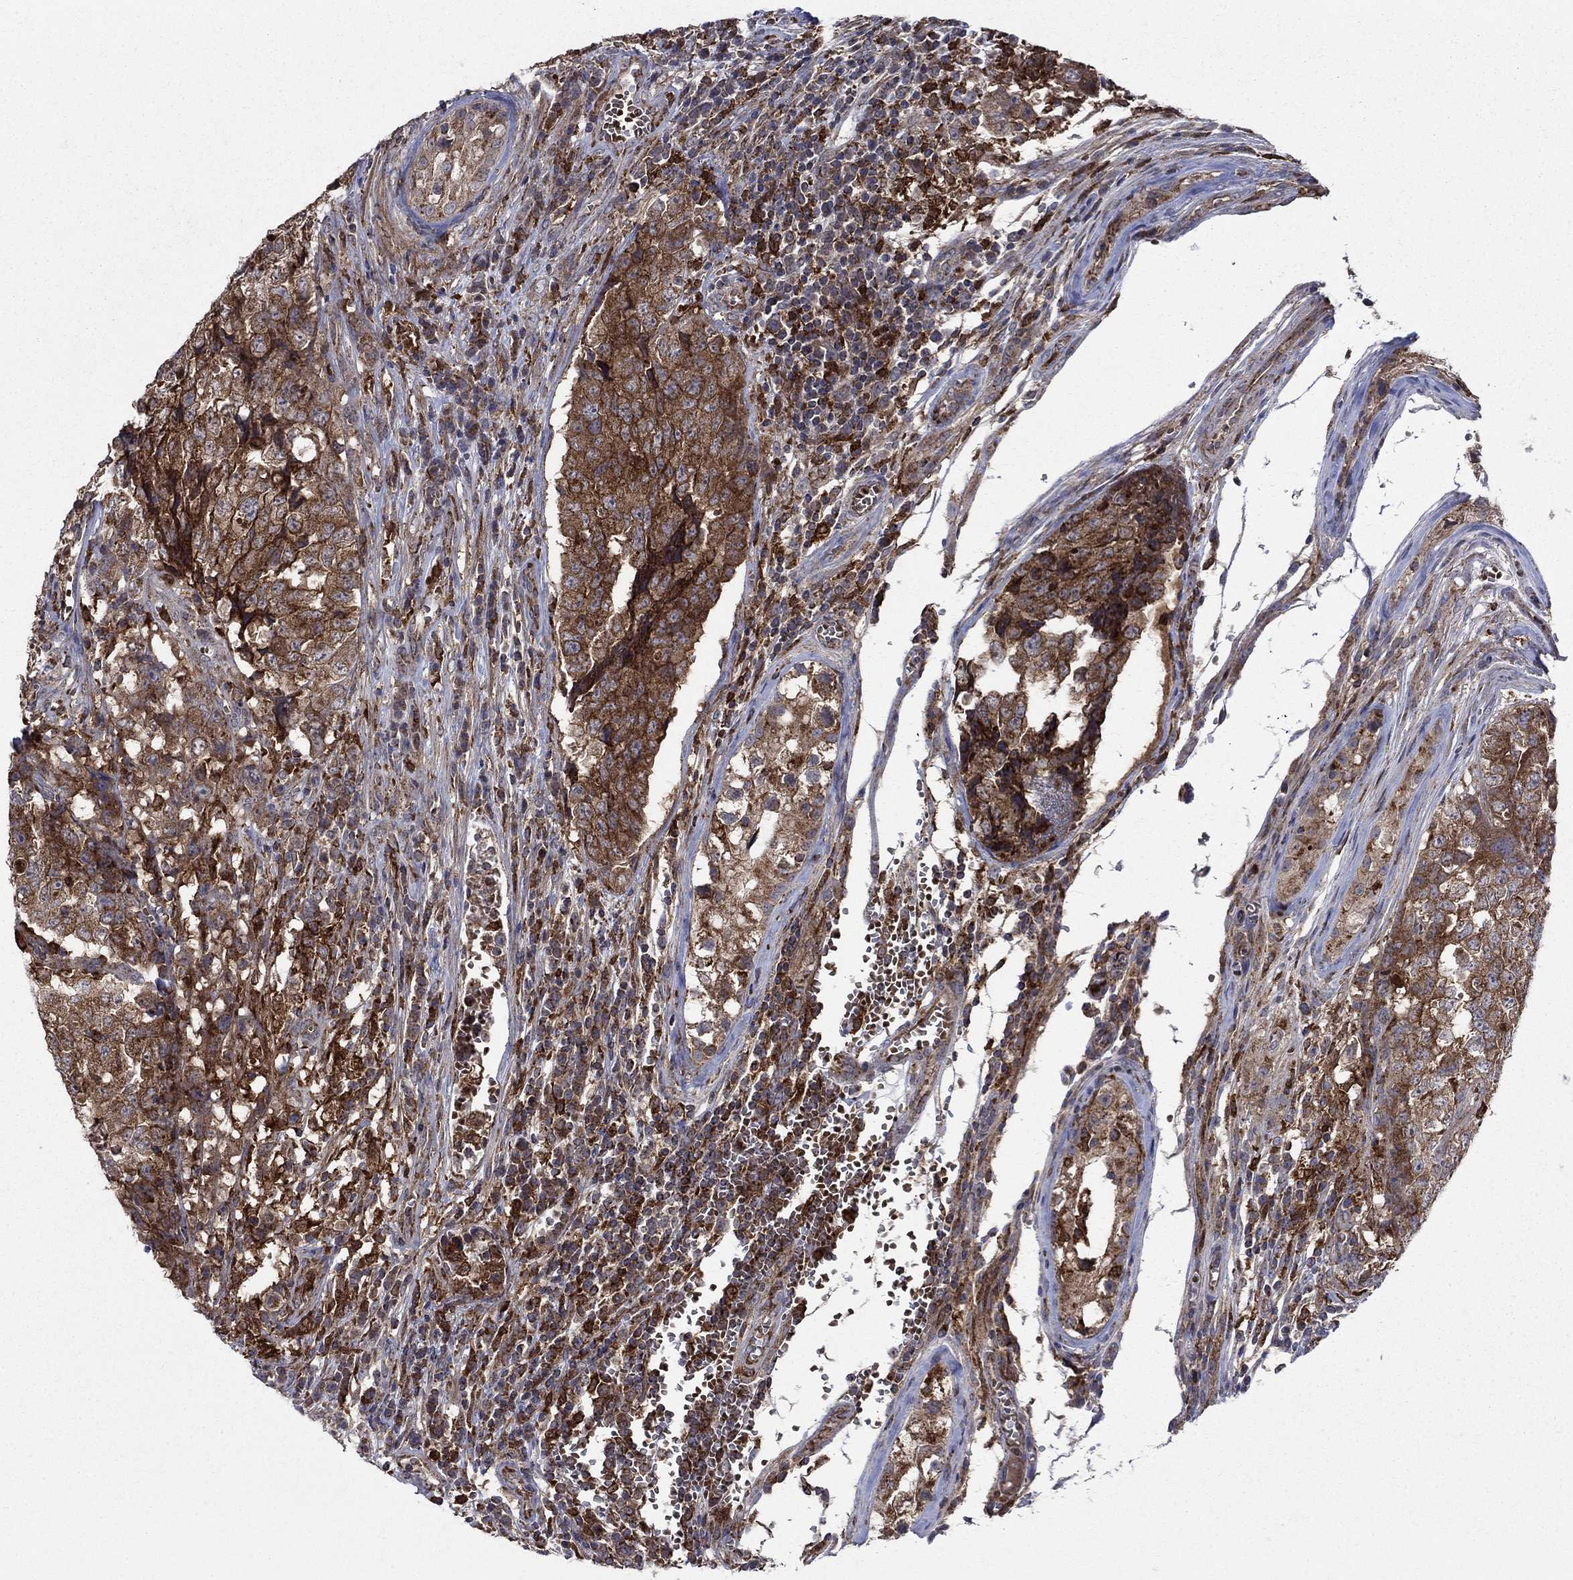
{"staining": {"intensity": "strong", "quantity": ">75%", "location": "cytoplasmic/membranous"}, "tissue": "testis cancer", "cell_type": "Tumor cells", "image_type": "cancer", "snomed": [{"axis": "morphology", "description": "Carcinoma, Embryonal, NOS"}, {"axis": "topography", "description": "Testis"}], "caption": "Immunohistochemistry (IHC) (DAB) staining of human embryonal carcinoma (testis) displays strong cytoplasmic/membranous protein expression in about >75% of tumor cells.", "gene": "RNF19B", "patient": {"sex": "male", "age": 23}}